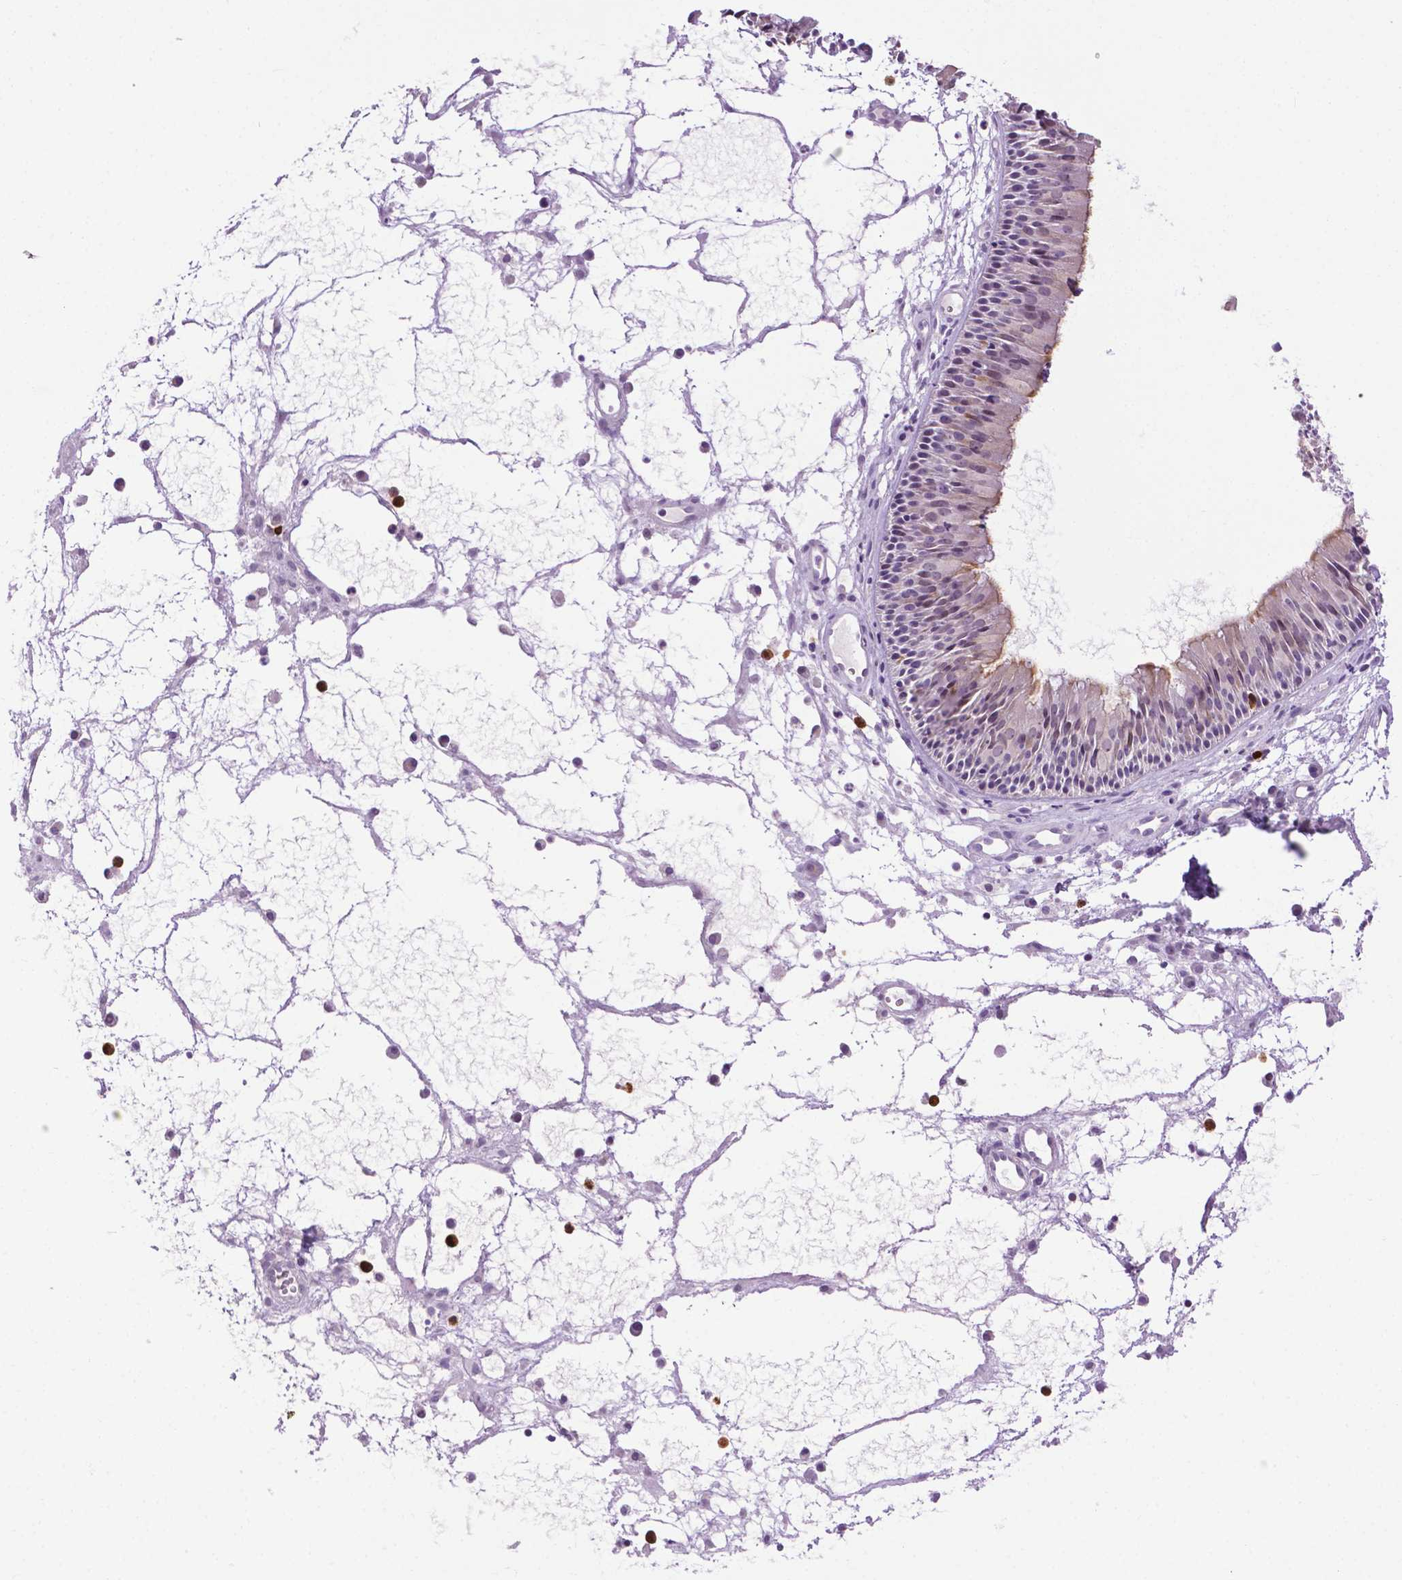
{"staining": {"intensity": "negative", "quantity": "none", "location": "none"}, "tissue": "nasopharynx", "cell_type": "Respiratory epithelial cells", "image_type": "normal", "snomed": [{"axis": "morphology", "description": "Normal tissue, NOS"}, {"axis": "topography", "description": "Nasopharynx"}], "caption": "Immunohistochemistry of normal nasopharynx exhibits no expression in respiratory epithelial cells. (DAB IHC with hematoxylin counter stain).", "gene": "MMP27", "patient": {"sex": "male", "age": 31}}